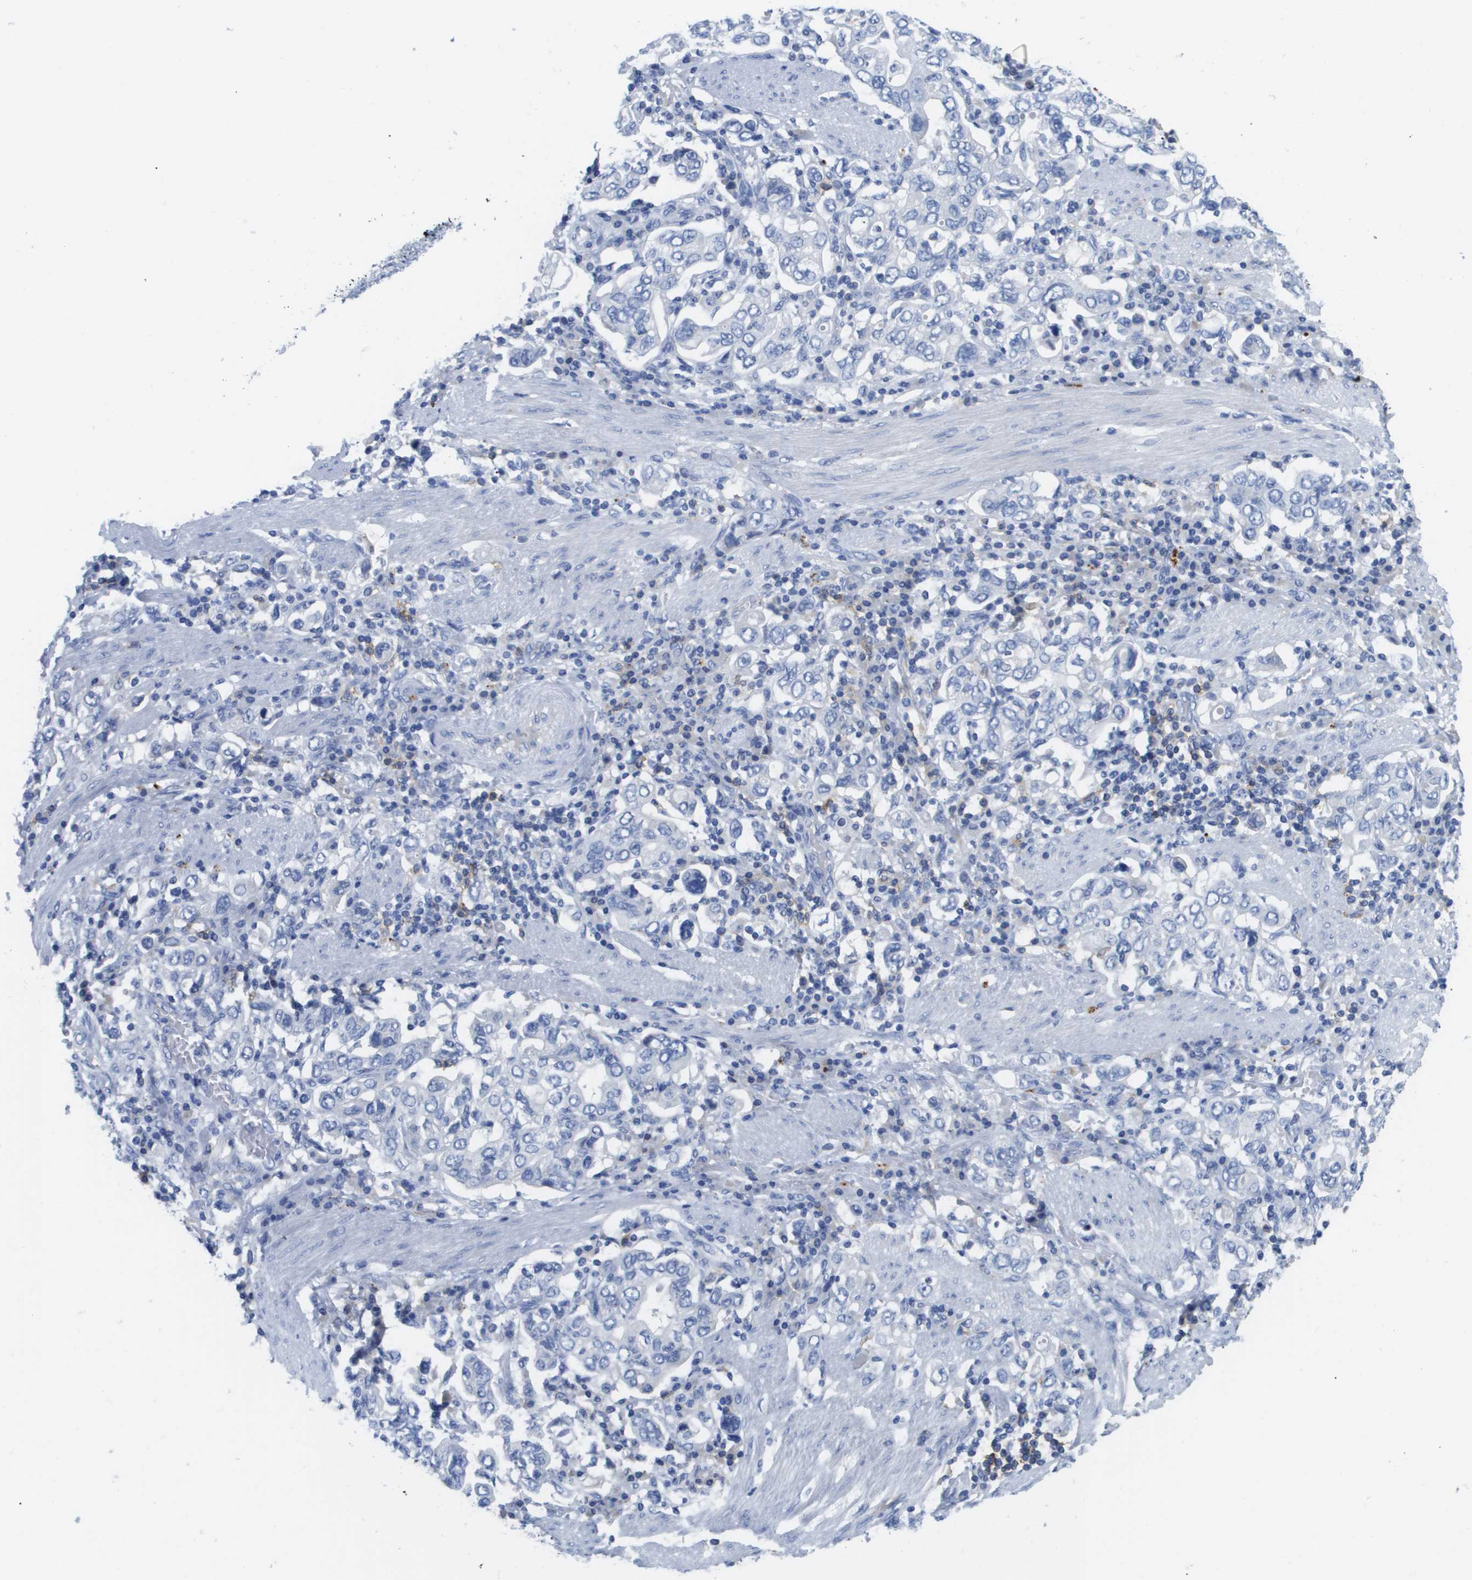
{"staining": {"intensity": "negative", "quantity": "none", "location": "none"}, "tissue": "stomach cancer", "cell_type": "Tumor cells", "image_type": "cancer", "snomed": [{"axis": "morphology", "description": "Adenocarcinoma, NOS"}, {"axis": "topography", "description": "Stomach, upper"}], "caption": "A histopathology image of adenocarcinoma (stomach) stained for a protein shows no brown staining in tumor cells. Brightfield microscopy of immunohistochemistry (IHC) stained with DAB (3,3'-diaminobenzidine) (brown) and hematoxylin (blue), captured at high magnification.", "gene": "MS4A1", "patient": {"sex": "male", "age": 62}}